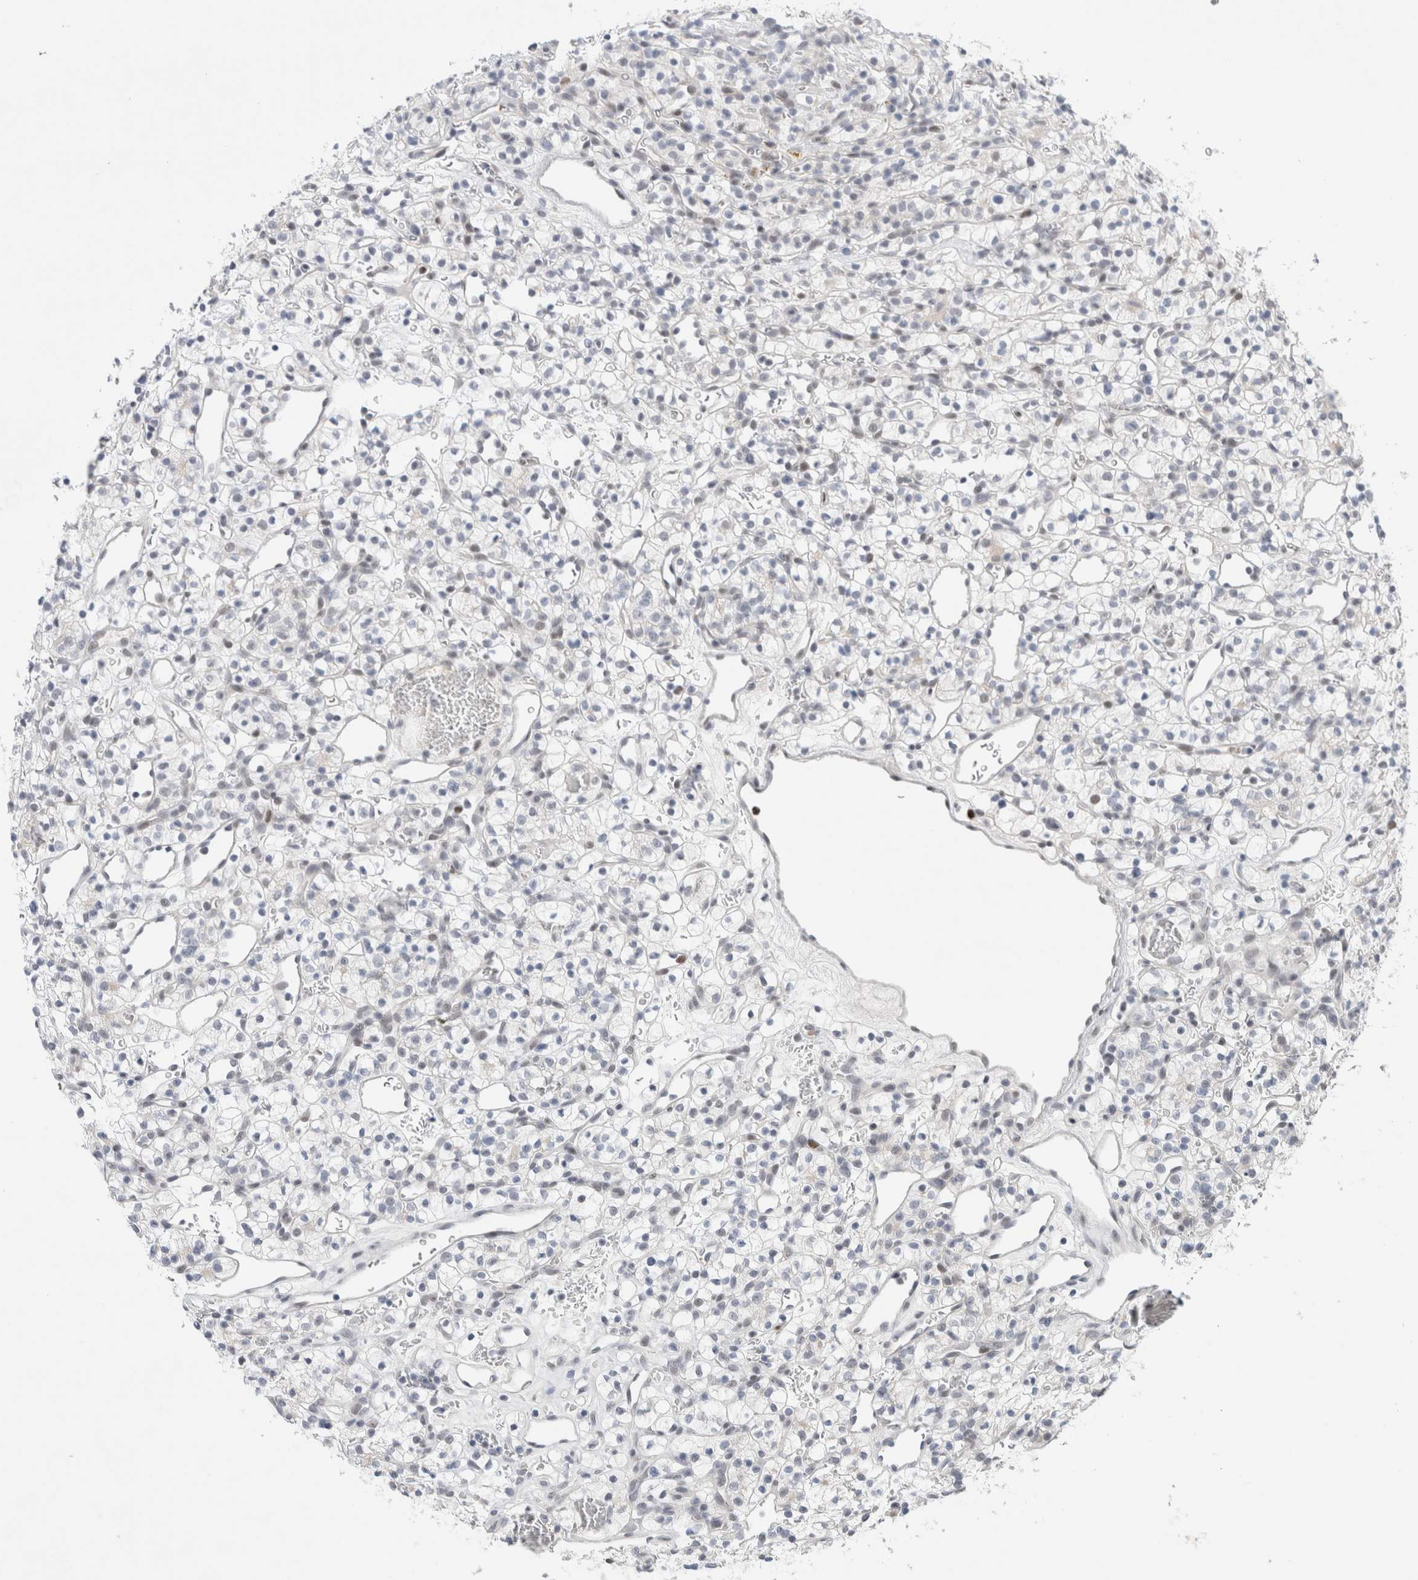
{"staining": {"intensity": "negative", "quantity": "none", "location": "none"}, "tissue": "renal cancer", "cell_type": "Tumor cells", "image_type": "cancer", "snomed": [{"axis": "morphology", "description": "Adenocarcinoma, NOS"}, {"axis": "topography", "description": "Kidney"}], "caption": "Tumor cells show no significant positivity in renal cancer (adenocarcinoma).", "gene": "KNL1", "patient": {"sex": "female", "age": 57}}